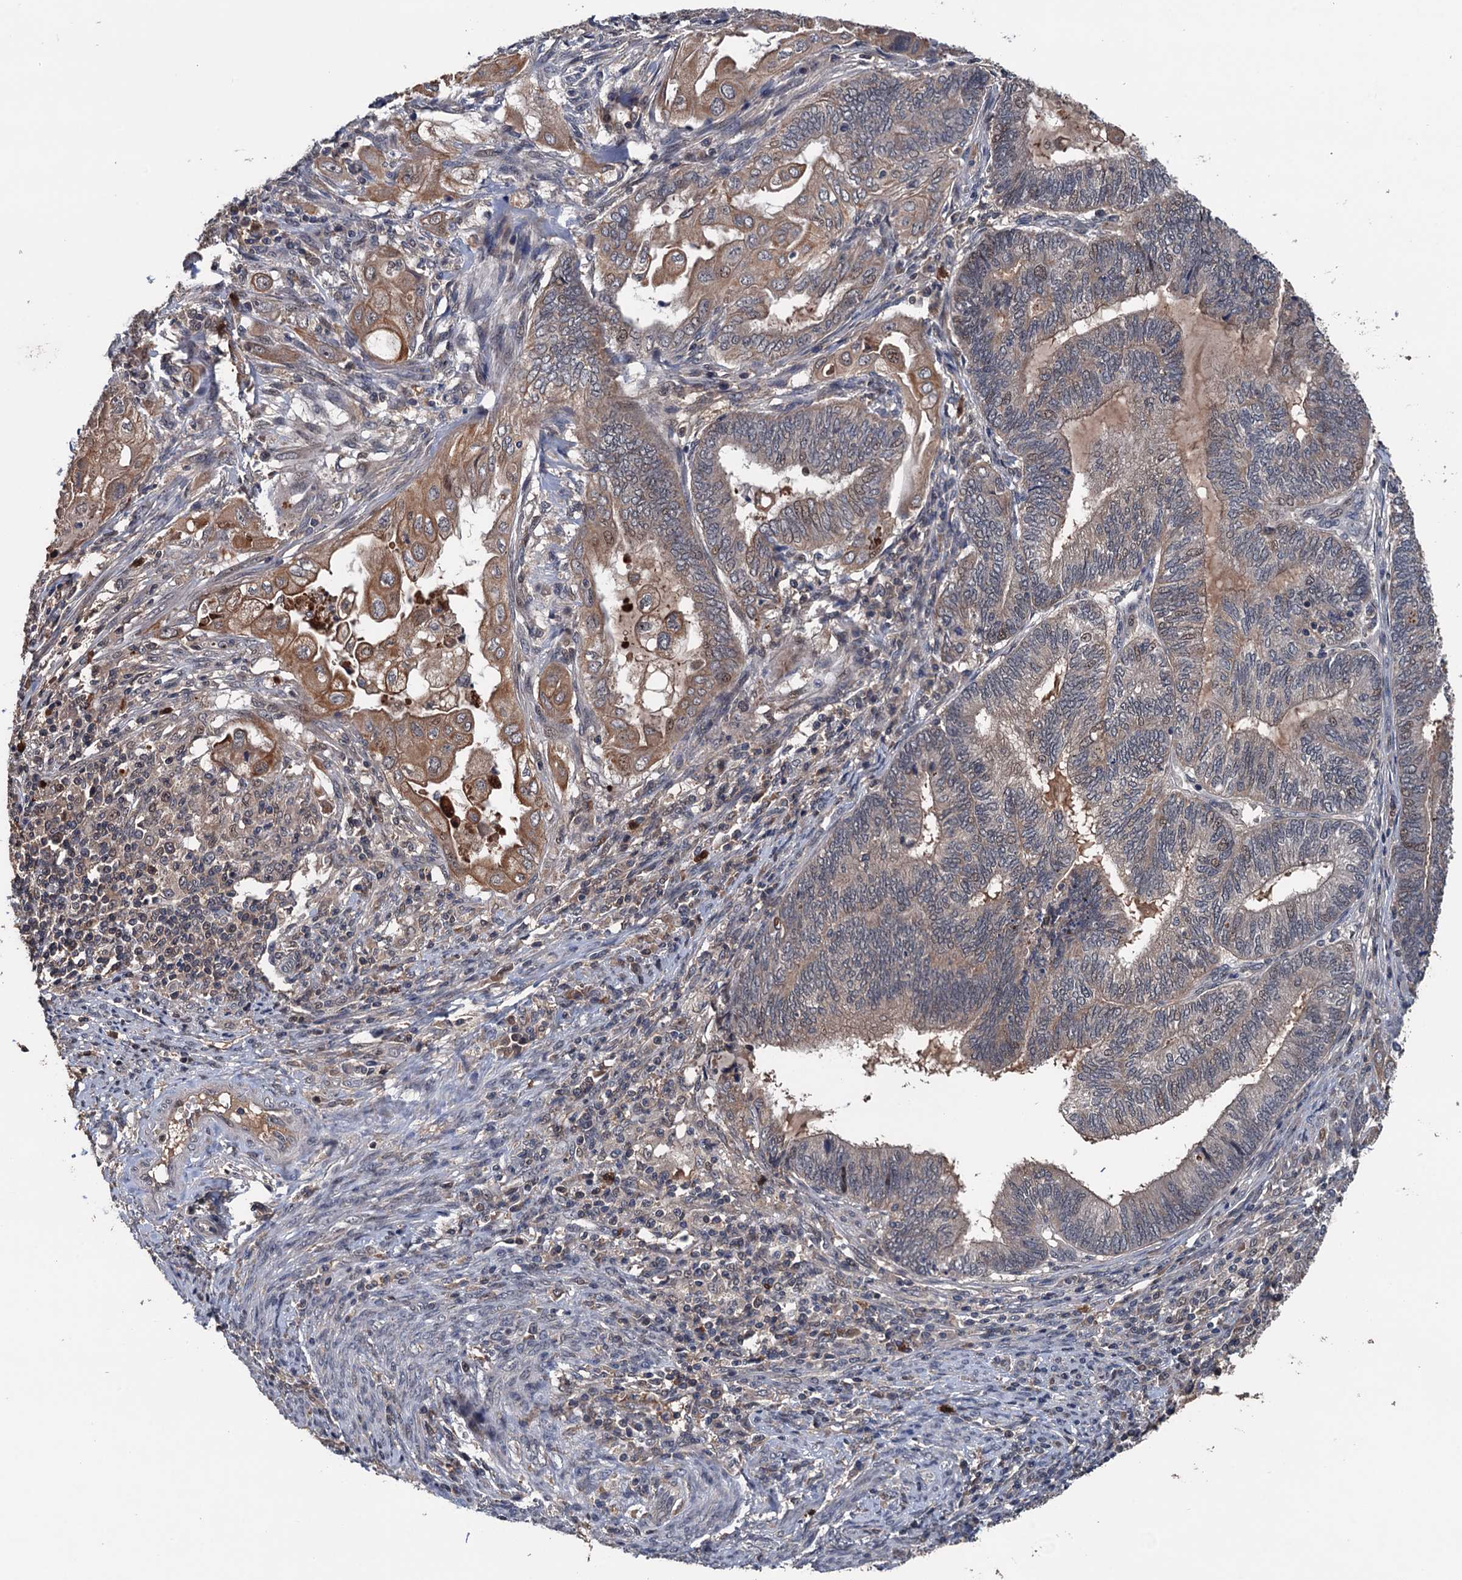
{"staining": {"intensity": "moderate", "quantity": "<25%", "location": "cytoplasmic/membranous,nuclear"}, "tissue": "endometrial cancer", "cell_type": "Tumor cells", "image_type": "cancer", "snomed": [{"axis": "morphology", "description": "Adenocarcinoma, NOS"}, {"axis": "topography", "description": "Uterus"}, {"axis": "topography", "description": "Endometrium"}], "caption": "This is an image of IHC staining of endometrial cancer, which shows moderate positivity in the cytoplasmic/membranous and nuclear of tumor cells.", "gene": "ZNF438", "patient": {"sex": "female", "age": 70}}